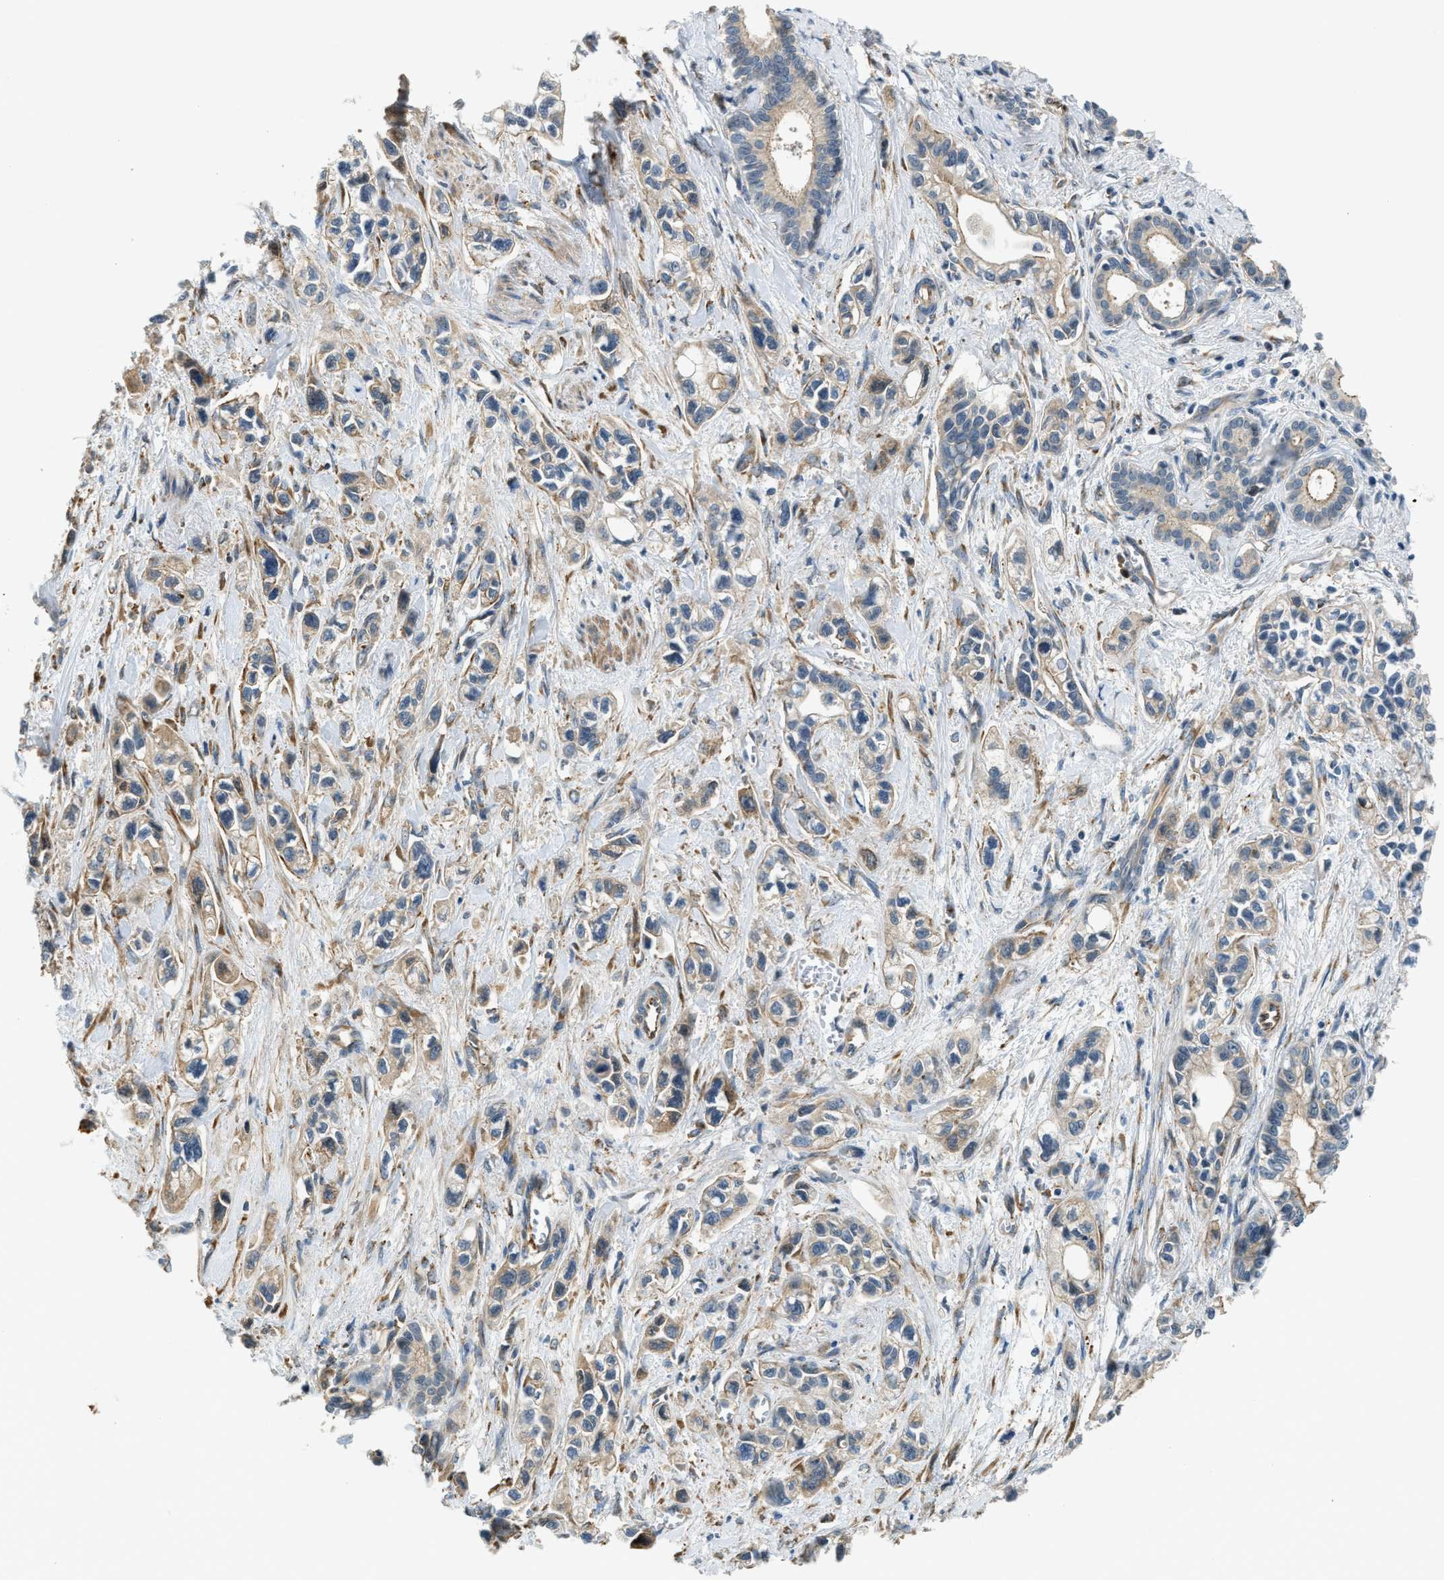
{"staining": {"intensity": "weak", "quantity": ">75%", "location": "cytoplasmic/membranous"}, "tissue": "pancreatic cancer", "cell_type": "Tumor cells", "image_type": "cancer", "snomed": [{"axis": "morphology", "description": "Adenocarcinoma, NOS"}, {"axis": "topography", "description": "Pancreas"}], "caption": "This photomicrograph demonstrates IHC staining of pancreatic cancer, with low weak cytoplasmic/membranous expression in about >75% of tumor cells.", "gene": "ALOX12", "patient": {"sex": "male", "age": 74}}